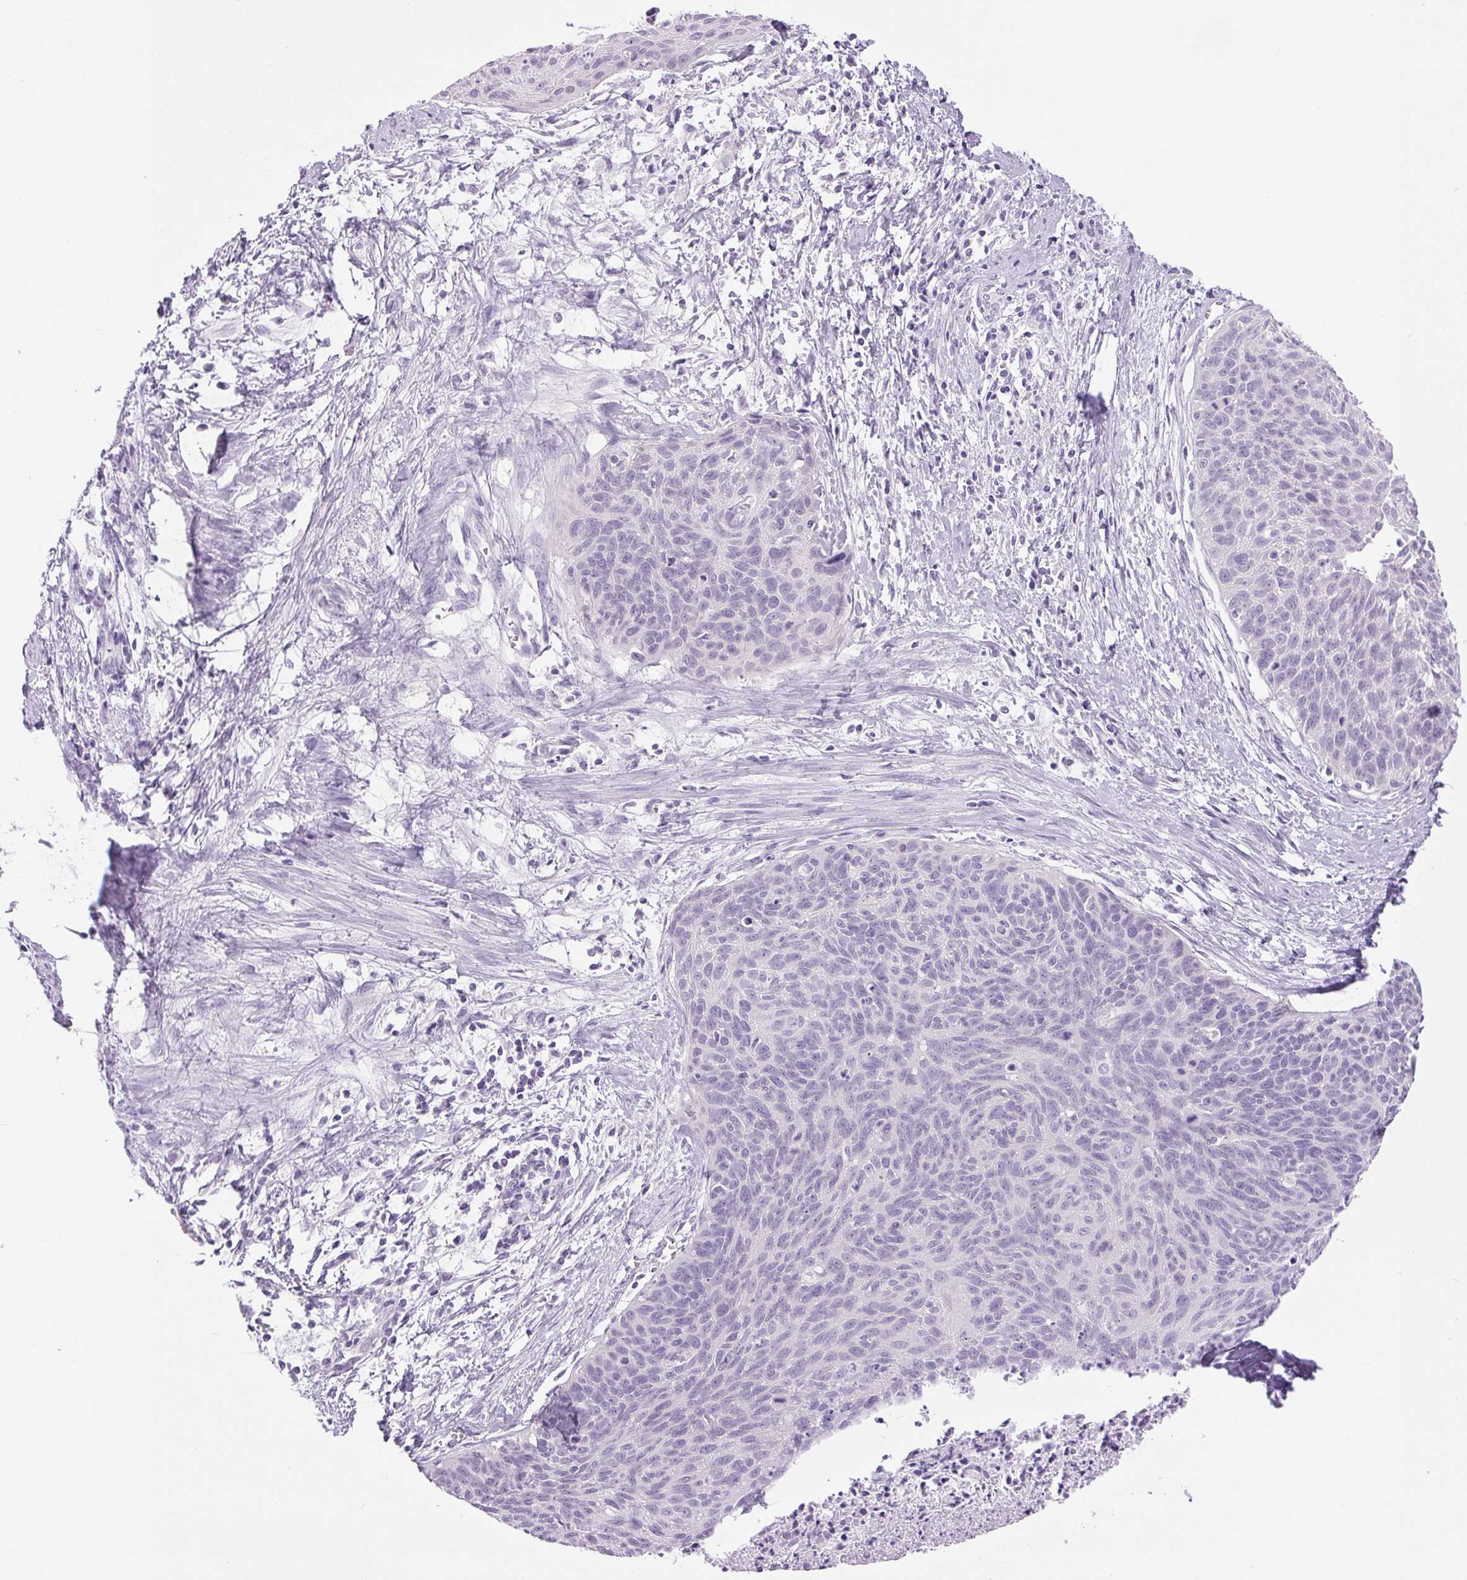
{"staining": {"intensity": "negative", "quantity": "none", "location": "none"}, "tissue": "cervical cancer", "cell_type": "Tumor cells", "image_type": "cancer", "snomed": [{"axis": "morphology", "description": "Squamous cell carcinoma, NOS"}, {"axis": "topography", "description": "Cervix"}], "caption": "Tumor cells show no significant protein positivity in cervical squamous cell carcinoma.", "gene": "COL9A2", "patient": {"sex": "female", "age": 55}}